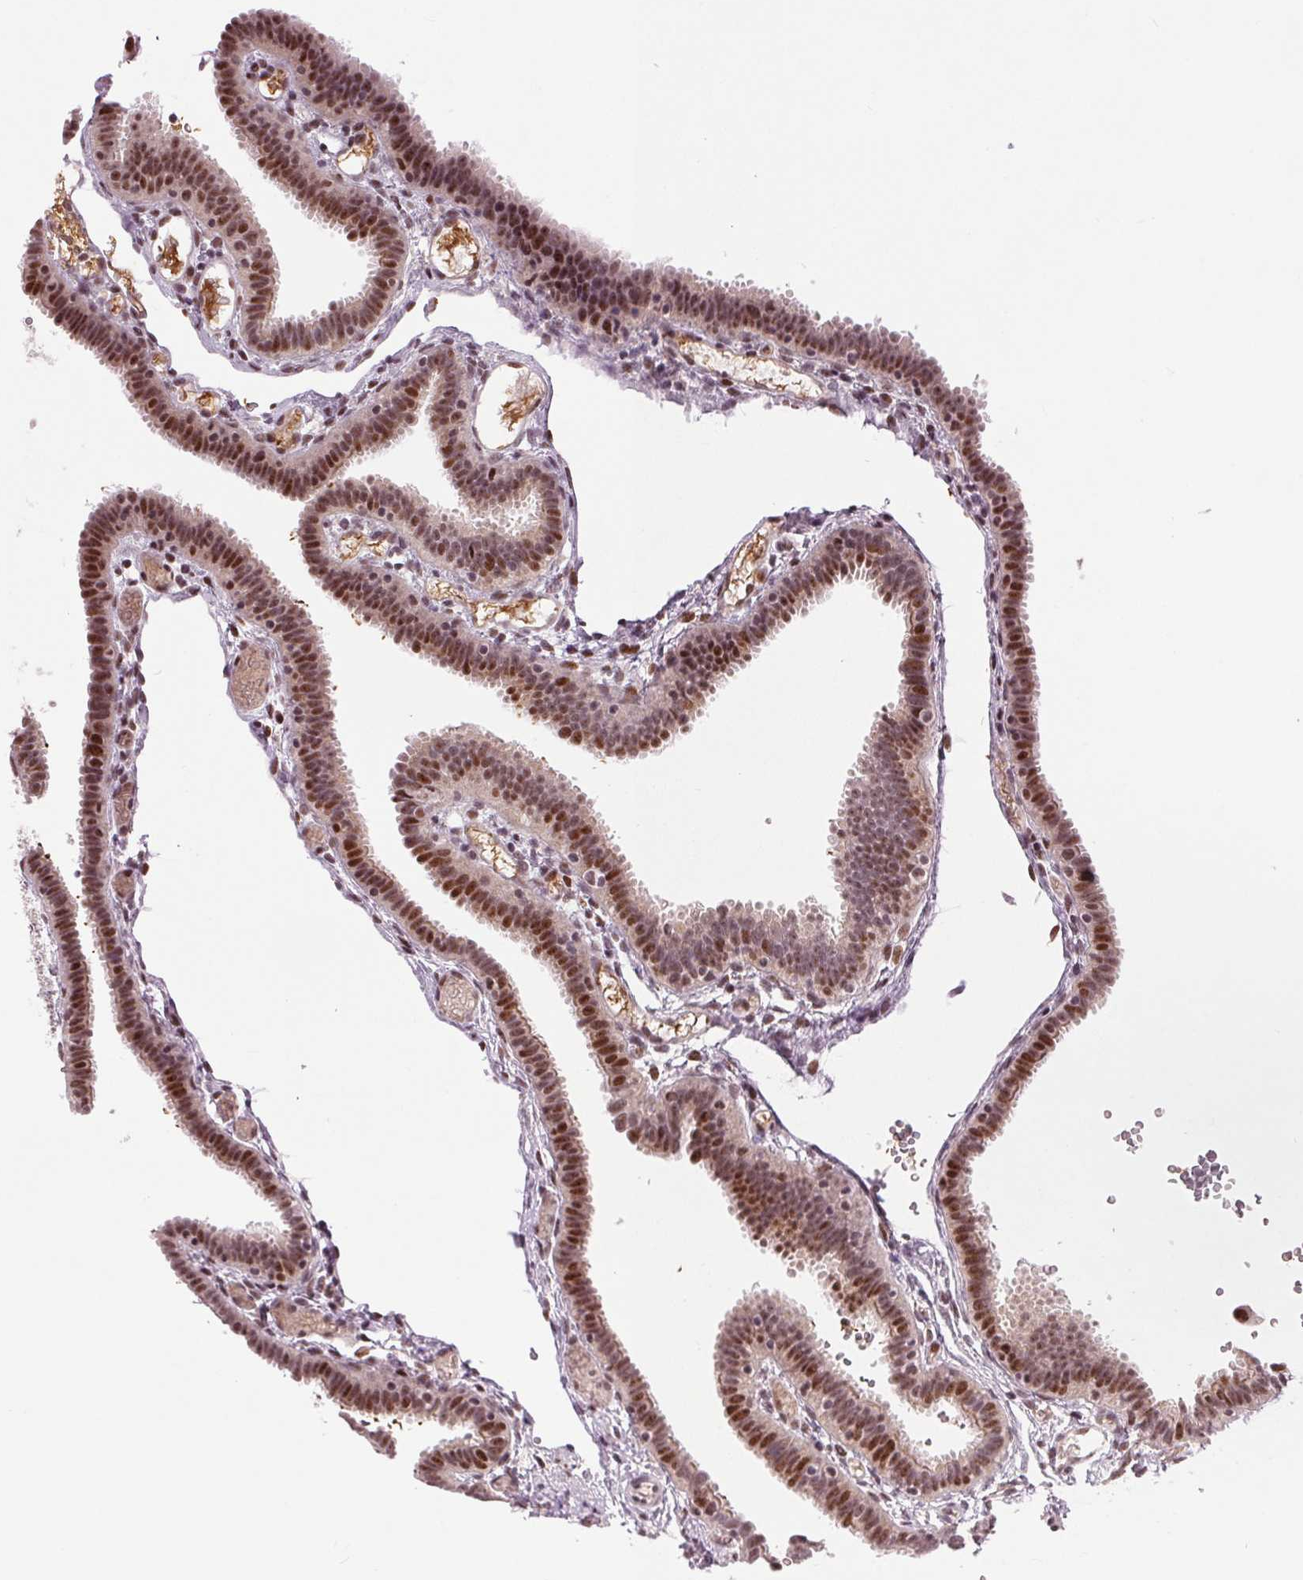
{"staining": {"intensity": "moderate", "quantity": ">75%", "location": "cytoplasmic/membranous,nuclear"}, "tissue": "fallopian tube", "cell_type": "Glandular cells", "image_type": "normal", "snomed": [{"axis": "morphology", "description": "Normal tissue, NOS"}, {"axis": "topography", "description": "Fallopian tube"}], "caption": "A brown stain labels moderate cytoplasmic/membranous,nuclear expression of a protein in glandular cells of benign fallopian tube. (brown staining indicates protein expression, while blue staining denotes nuclei).", "gene": "TTC34", "patient": {"sex": "female", "age": 37}}